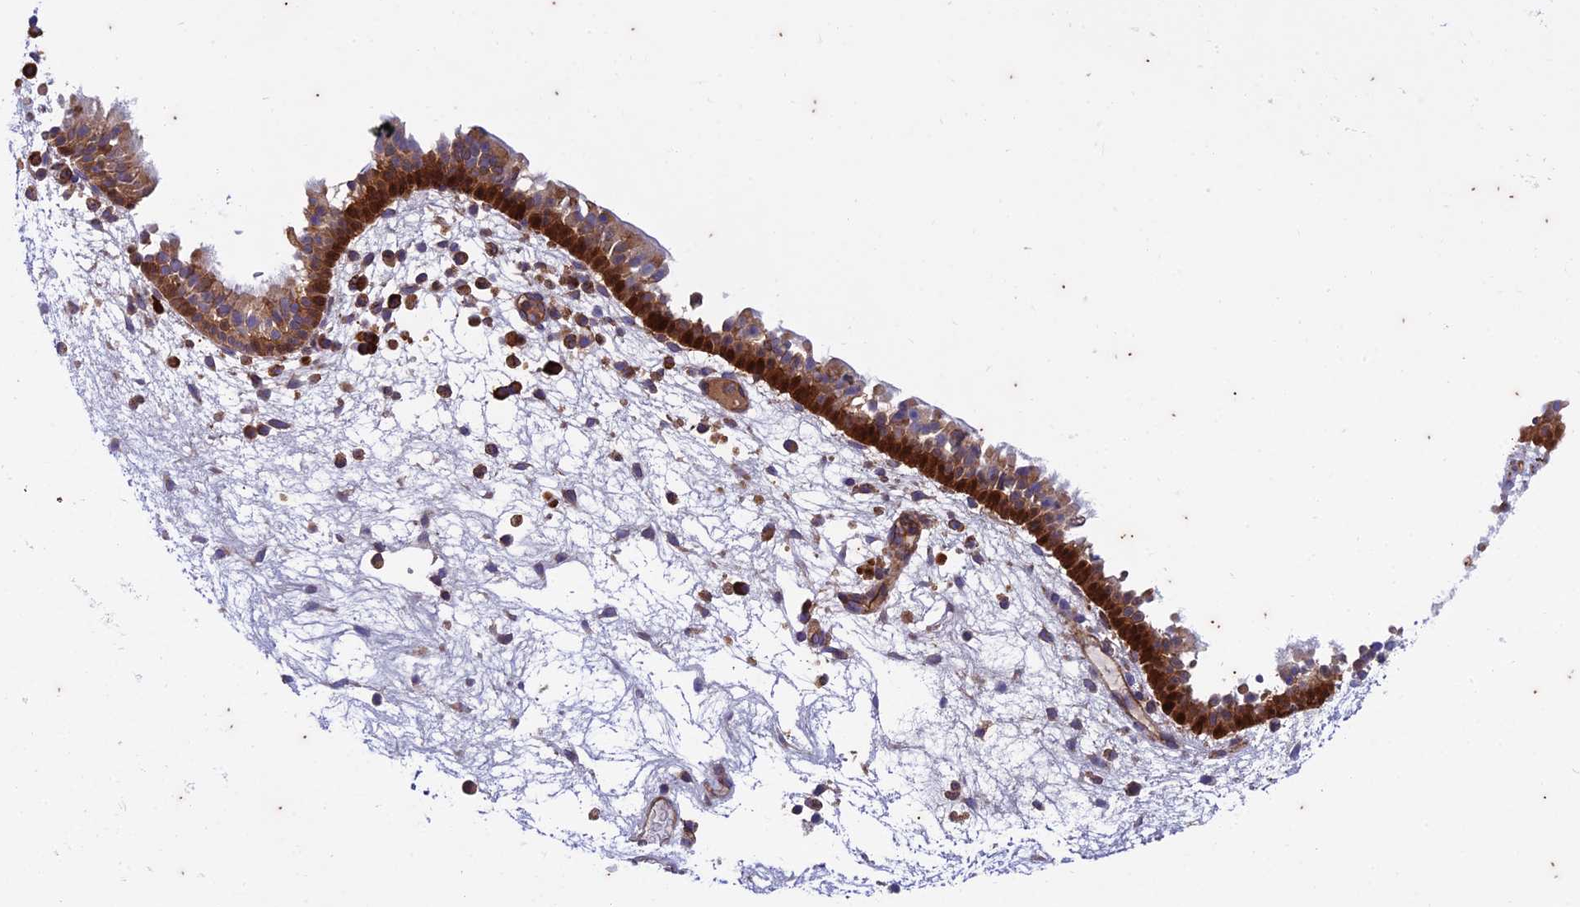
{"staining": {"intensity": "moderate", "quantity": ">75%", "location": "cytoplasmic/membranous"}, "tissue": "nasopharynx", "cell_type": "Respiratory epithelial cells", "image_type": "normal", "snomed": [{"axis": "morphology", "description": "Normal tissue, NOS"}, {"axis": "morphology", "description": "Inflammation, NOS"}, {"axis": "morphology", "description": "Malignant melanoma, Metastatic site"}, {"axis": "topography", "description": "Nasopharynx"}], "caption": "About >75% of respiratory epithelial cells in unremarkable human nasopharynx display moderate cytoplasmic/membranous protein positivity as visualized by brown immunohistochemical staining.", "gene": "PIMREG", "patient": {"sex": "male", "age": 70}}